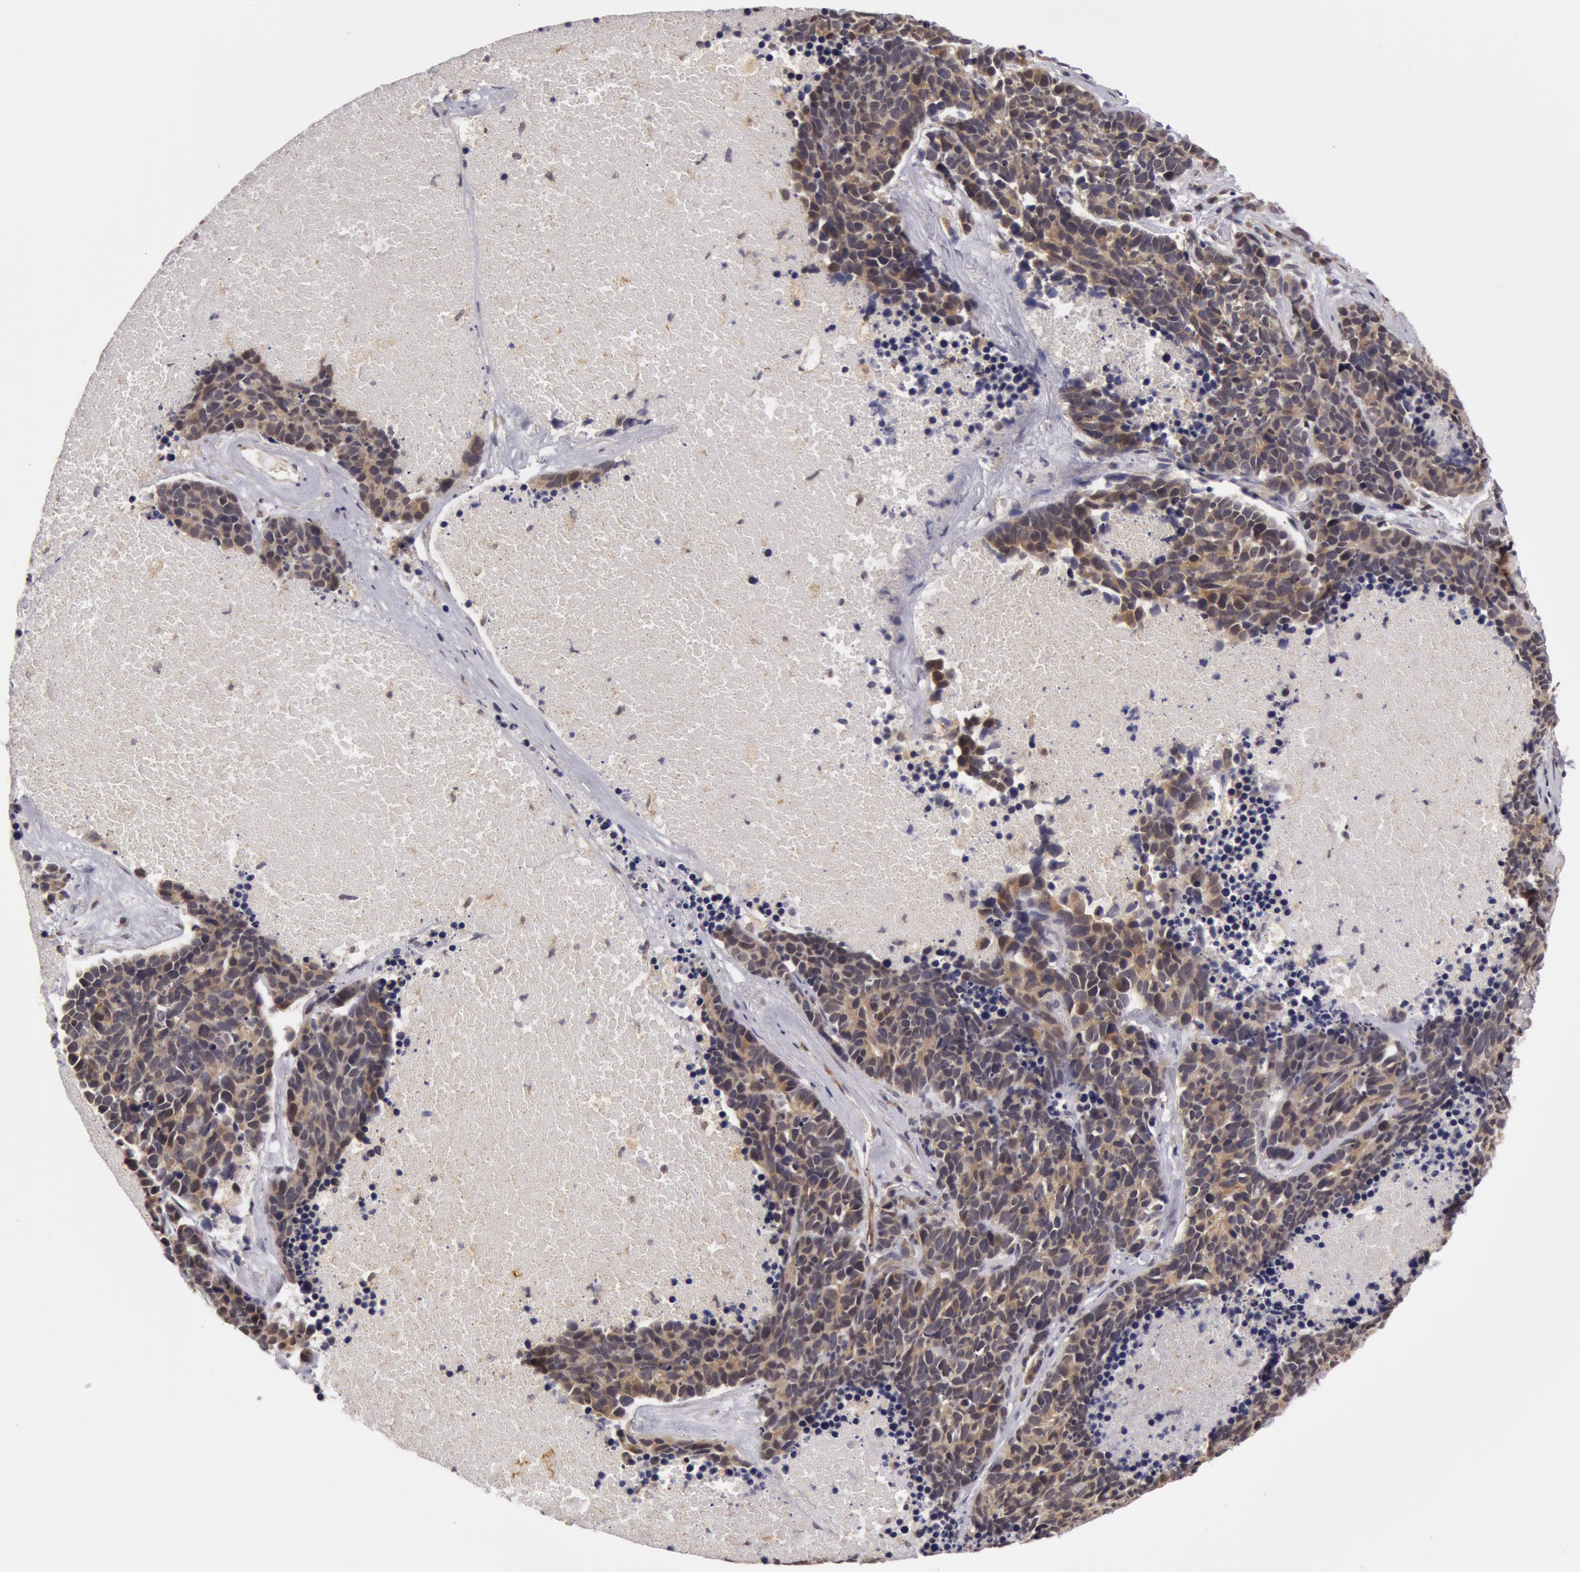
{"staining": {"intensity": "weak", "quantity": "25%-75%", "location": "cytoplasmic/membranous"}, "tissue": "lung cancer", "cell_type": "Tumor cells", "image_type": "cancer", "snomed": [{"axis": "morphology", "description": "Neoplasm, malignant, NOS"}, {"axis": "topography", "description": "Lung"}], "caption": "Weak cytoplasmic/membranous positivity is identified in approximately 25%-75% of tumor cells in lung neoplasm (malignant).", "gene": "SYTL4", "patient": {"sex": "female", "age": 75}}